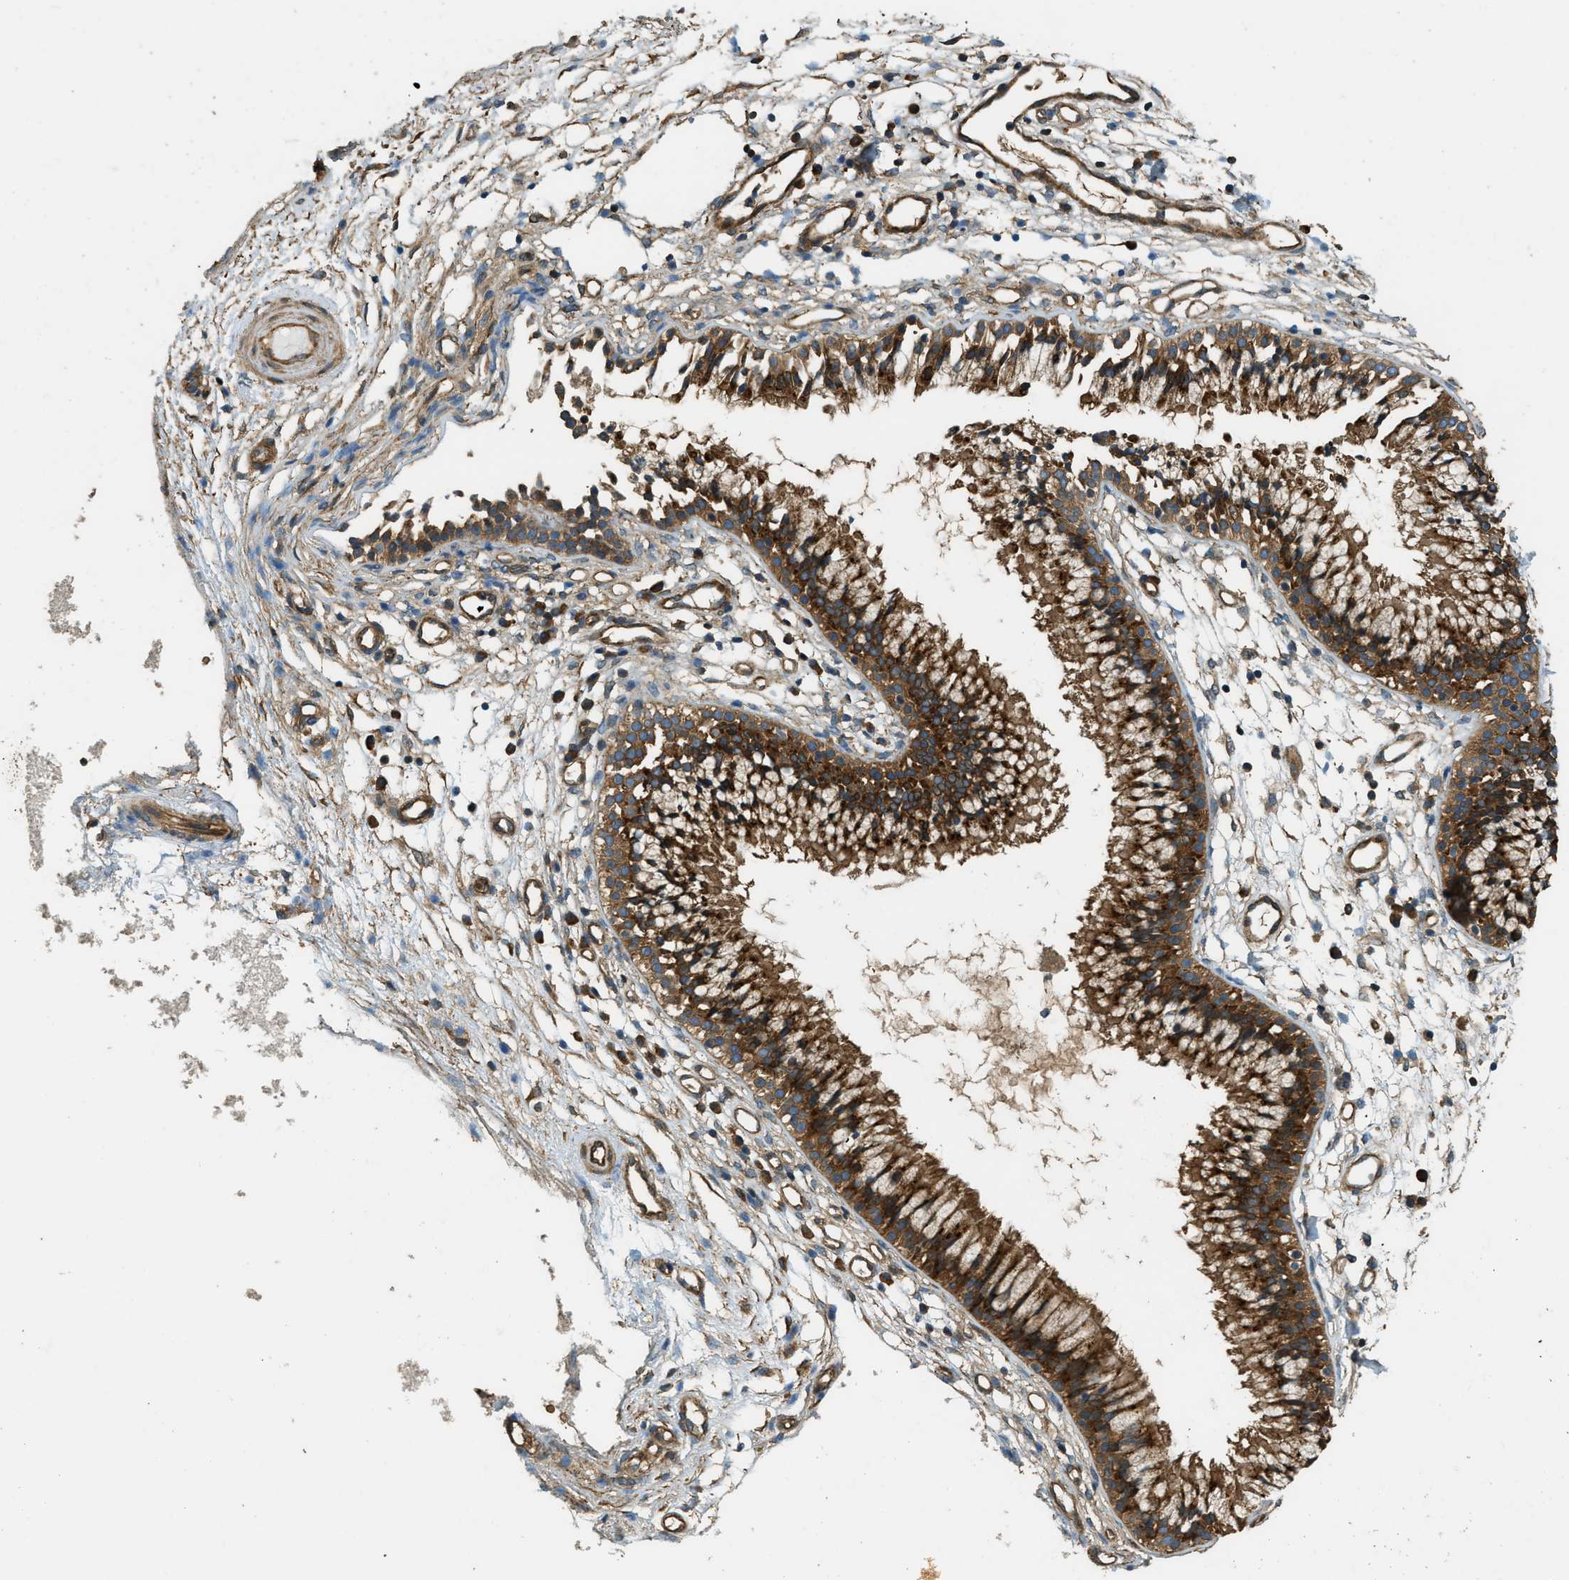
{"staining": {"intensity": "strong", "quantity": ">75%", "location": "cytoplasmic/membranous"}, "tissue": "nasopharynx", "cell_type": "Respiratory epithelial cells", "image_type": "normal", "snomed": [{"axis": "morphology", "description": "Normal tissue, NOS"}, {"axis": "topography", "description": "Nasopharynx"}], "caption": "Respiratory epithelial cells show high levels of strong cytoplasmic/membranous expression in approximately >75% of cells in normal human nasopharynx.", "gene": "MARS1", "patient": {"sex": "male", "age": 21}}